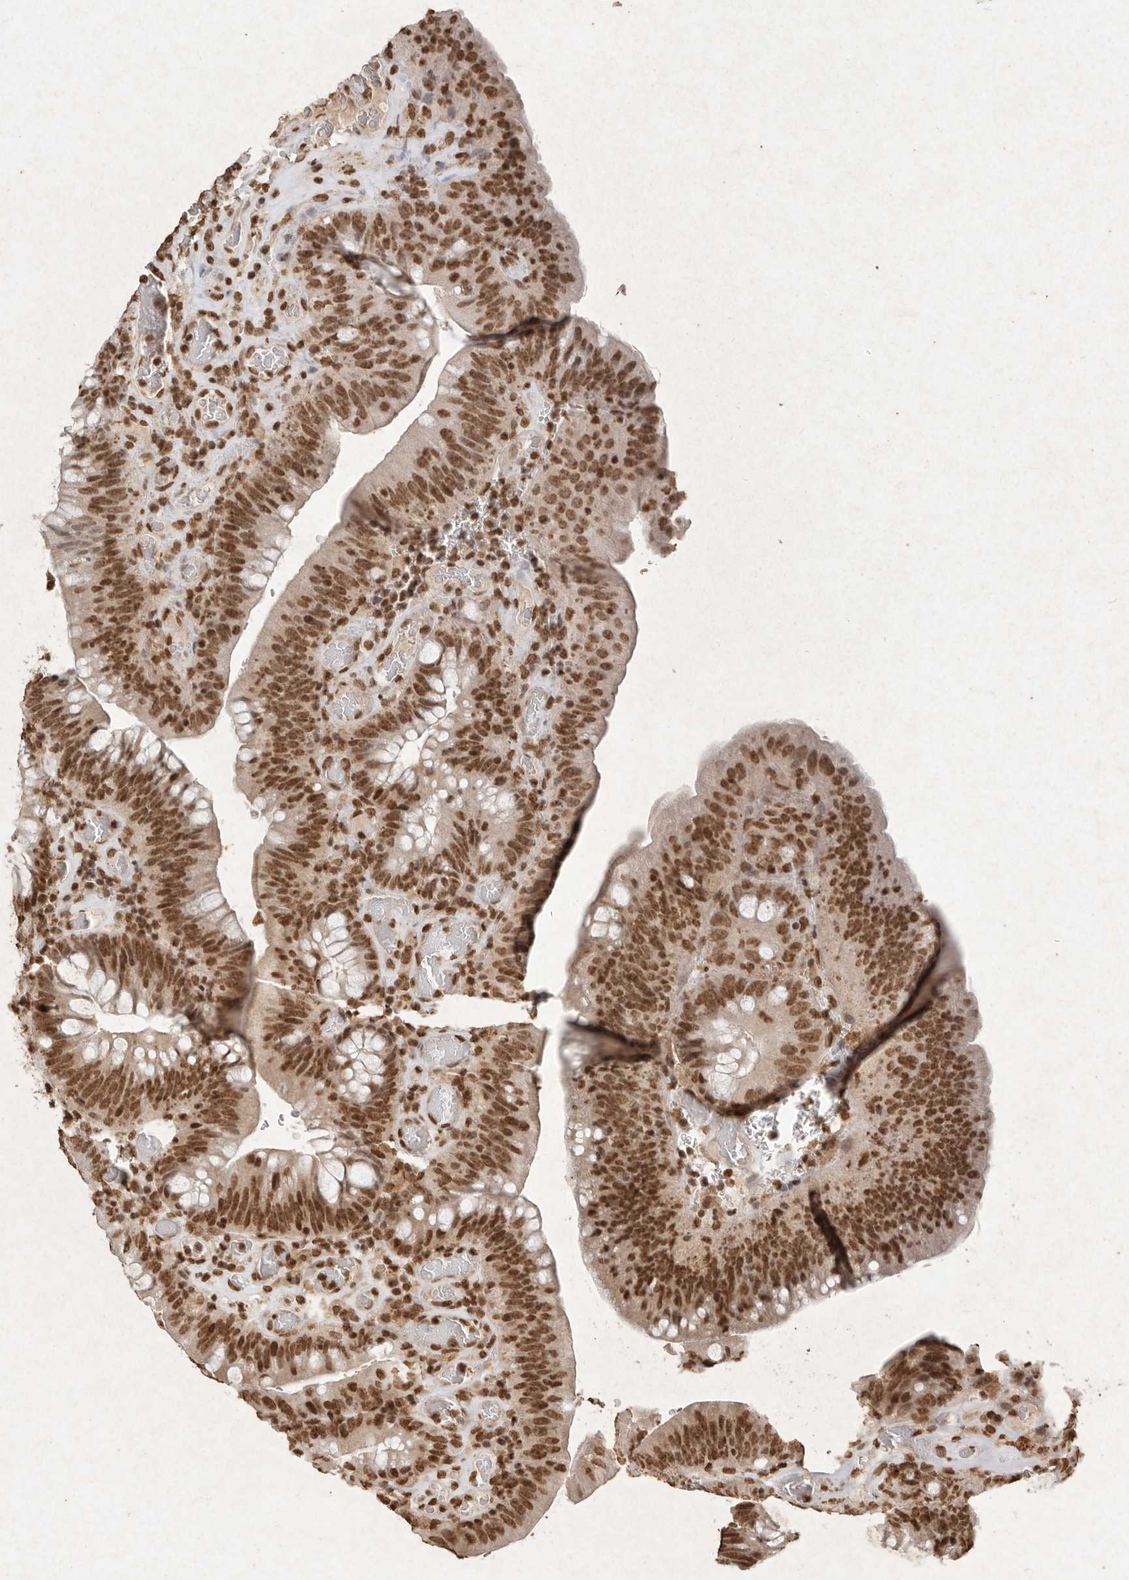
{"staining": {"intensity": "strong", "quantity": ">75%", "location": "nuclear"}, "tissue": "colorectal cancer", "cell_type": "Tumor cells", "image_type": "cancer", "snomed": [{"axis": "morphology", "description": "Normal tissue, NOS"}, {"axis": "topography", "description": "Colon"}], "caption": "This is an image of immunohistochemistry (IHC) staining of colorectal cancer, which shows strong positivity in the nuclear of tumor cells.", "gene": "NKX3-2", "patient": {"sex": "female", "age": 82}}